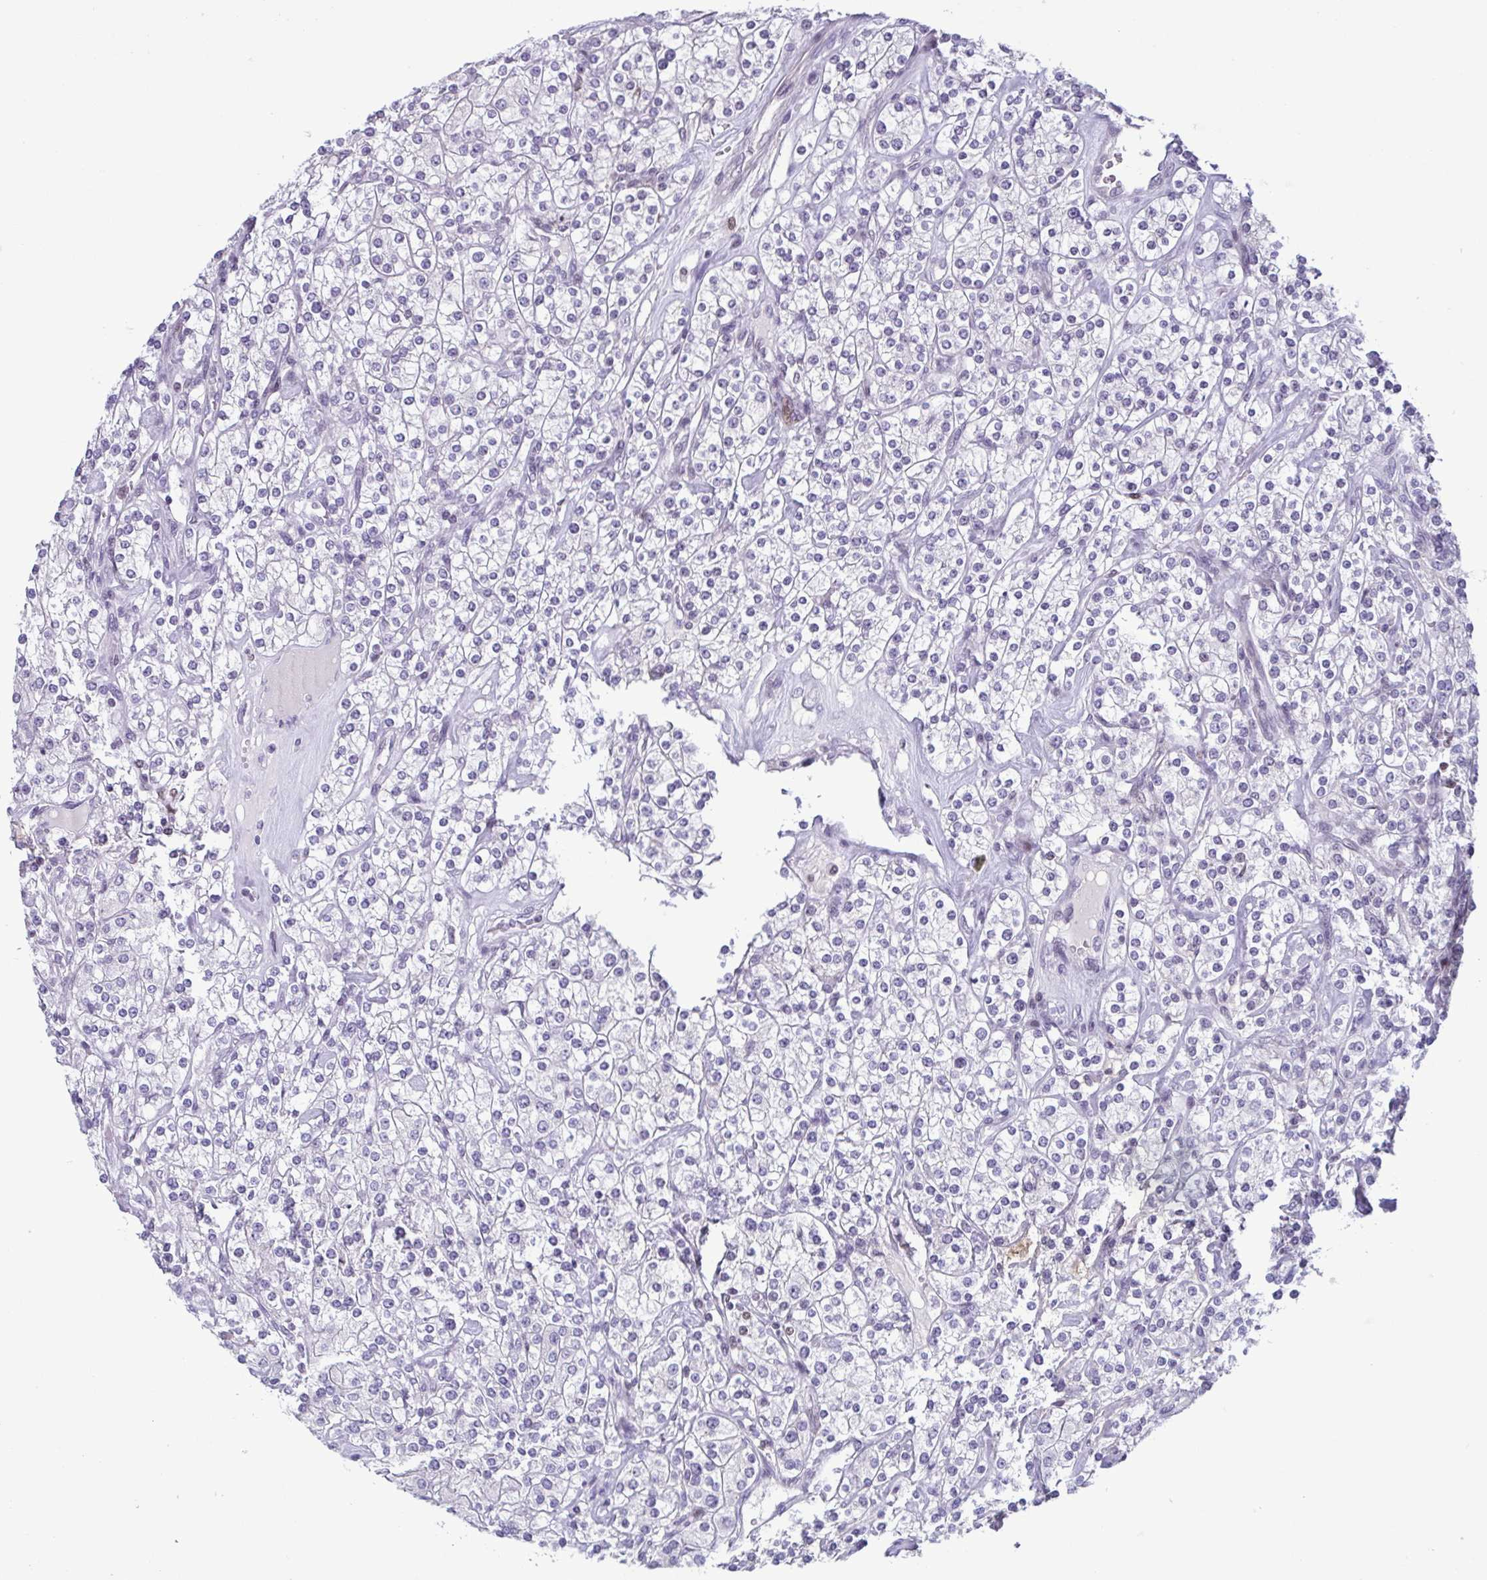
{"staining": {"intensity": "negative", "quantity": "none", "location": "none"}, "tissue": "renal cancer", "cell_type": "Tumor cells", "image_type": "cancer", "snomed": [{"axis": "morphology", "description": "Adenocarcinoma, NOS"}, {"axis": "topography", "description": "Kidney"}], "caption": "The IHC image has no significant positivity in tumor cells of renal adenocarcinoma tissue.", "gene": "IRF1", "patient": {"sex": "male", "age": 77}}